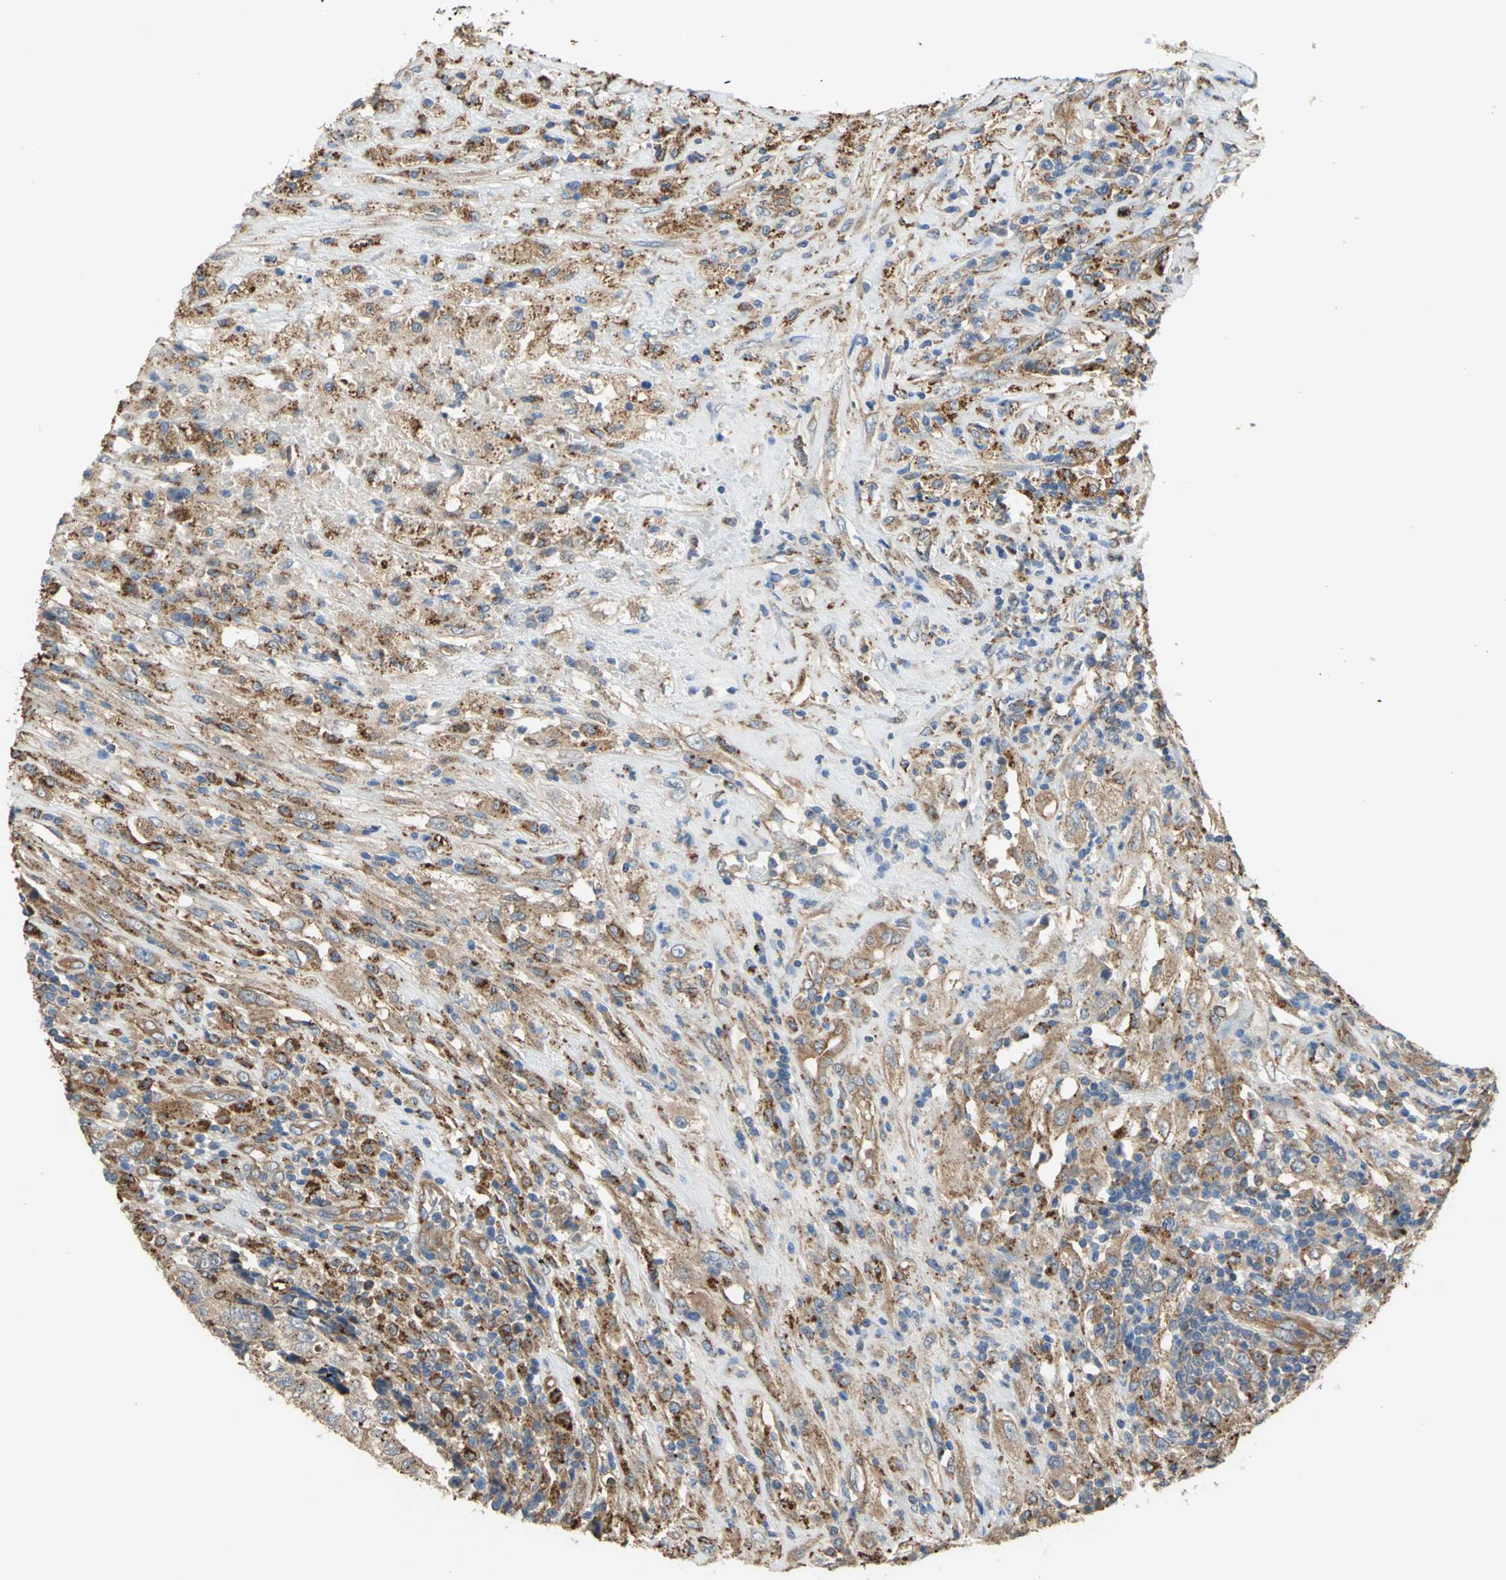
{"staining": {"intensity": "moderate", "quantity": ">75%", "location": "cytoplasmic/membranous"}, "tissue": "testis cancer", "cell_type": "Tumor cells", "image_type": "cancer", "snomed": [{"axis": "morphology", "description": "Necrosis, NOS"}, {"axis": "morphology", "description": "Carcinoma, Embryonal, NOS"}, {"axis": "topography", "description": "Testis"}], "caption": "Immunohistochemical staining of human testis embryonal carcinoma shows medium levels of moderate cytoplasmic/membranous protein expression in approximately >75% of tumor cells.", "gene": "DIAPH2", "patient": {"sex": "male", "age": 19}}